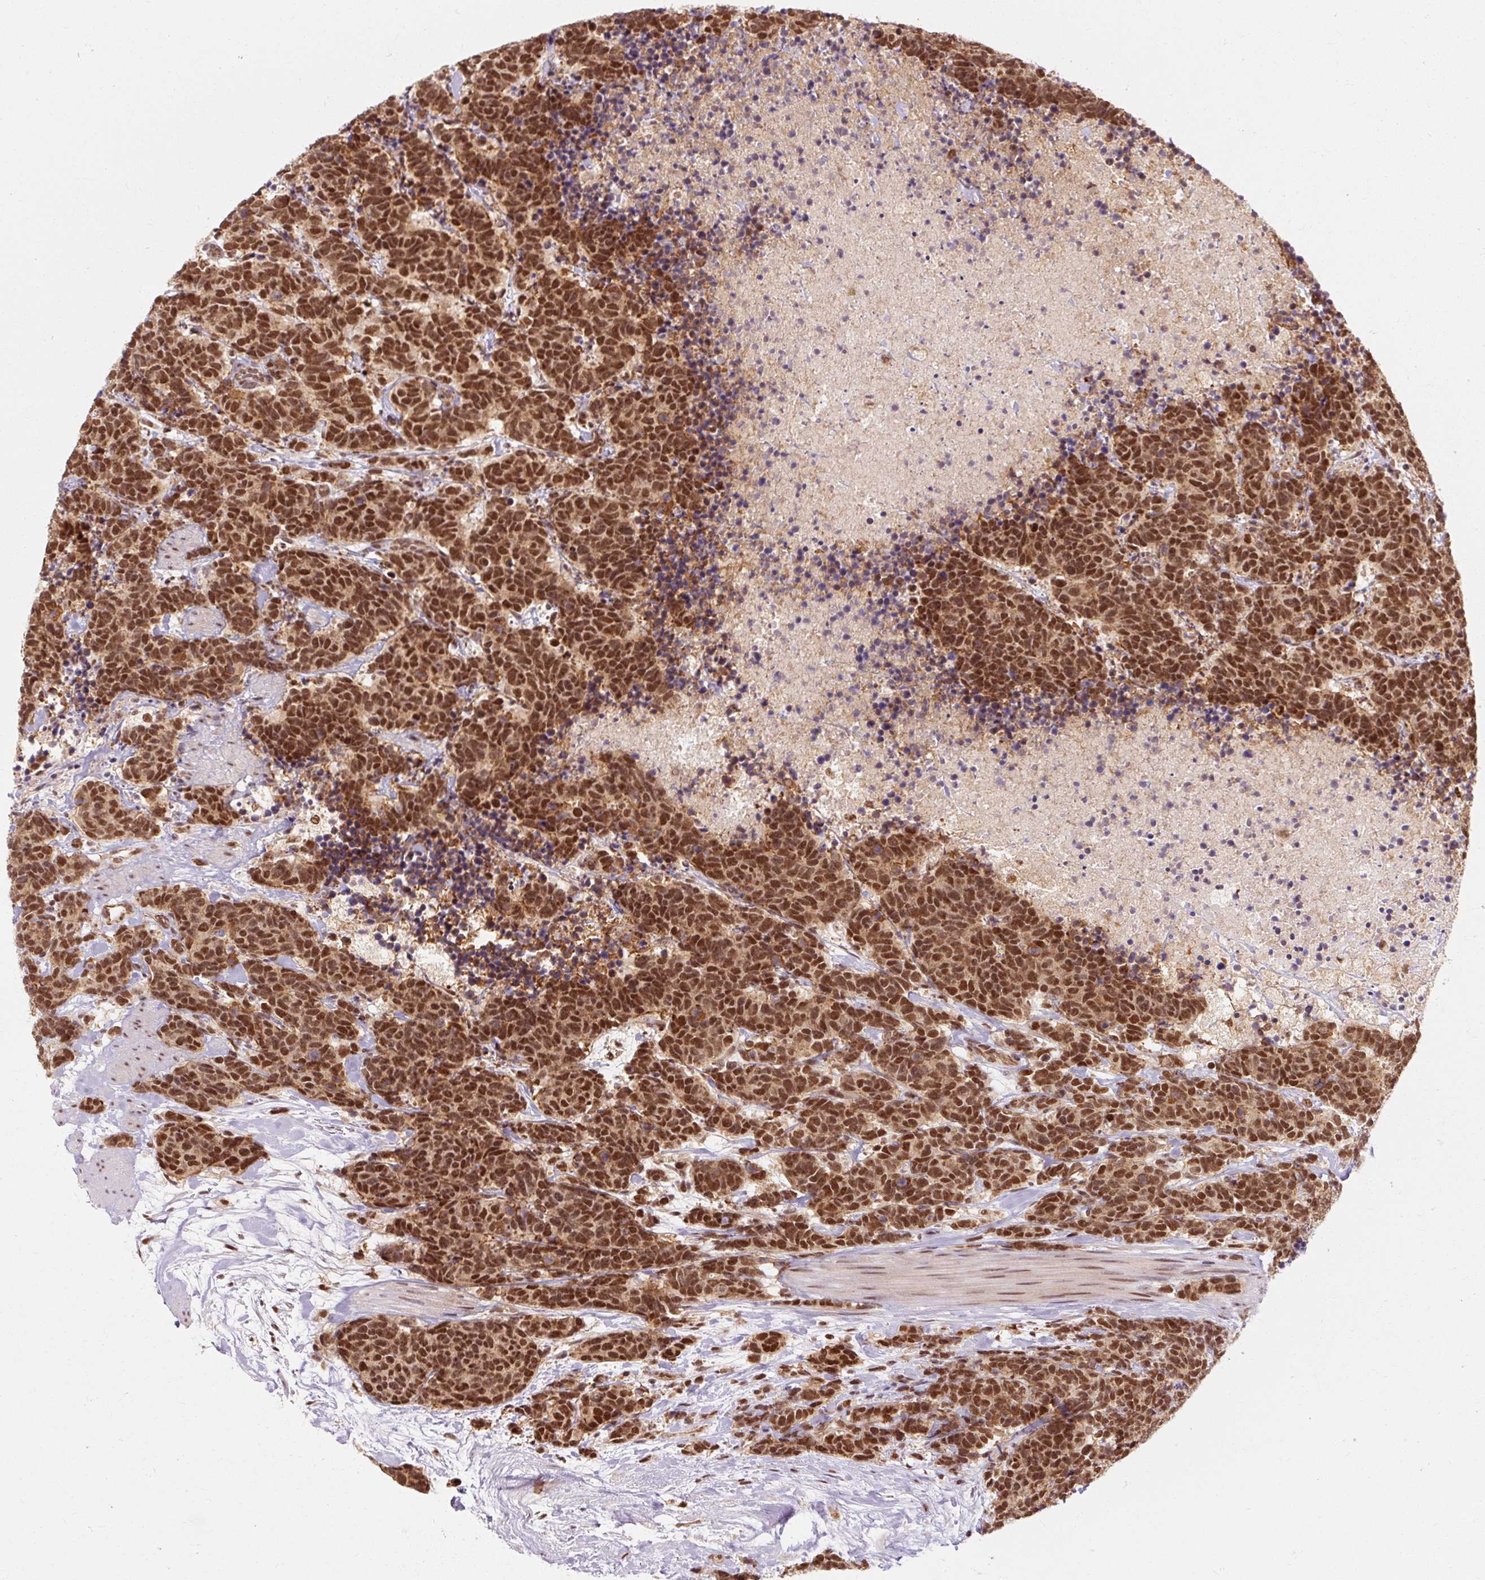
{"staining": {"intensity": "strong", "quantity": ">75%", "location": "nuclear"}, "tissue": "carcinoid", "cell_type": "Tumor cells", "image_type": "cancer", "snomed": [{"axis": "morphology", "description": "Carcinoma, NOS"}, {"axis": "morphology", "description": "Carcinoid, malignant, NOS"}, {"axis": "topography", "description": "Prostate"}], "caption": "Protein staining displays strong nuclear staining in about >75% of tumor cells in carcinoma. (IHC, brightfield microscopy, high magnification).", "gene": "CSTF1", "patient": {"sex": "male", "age": 57}}